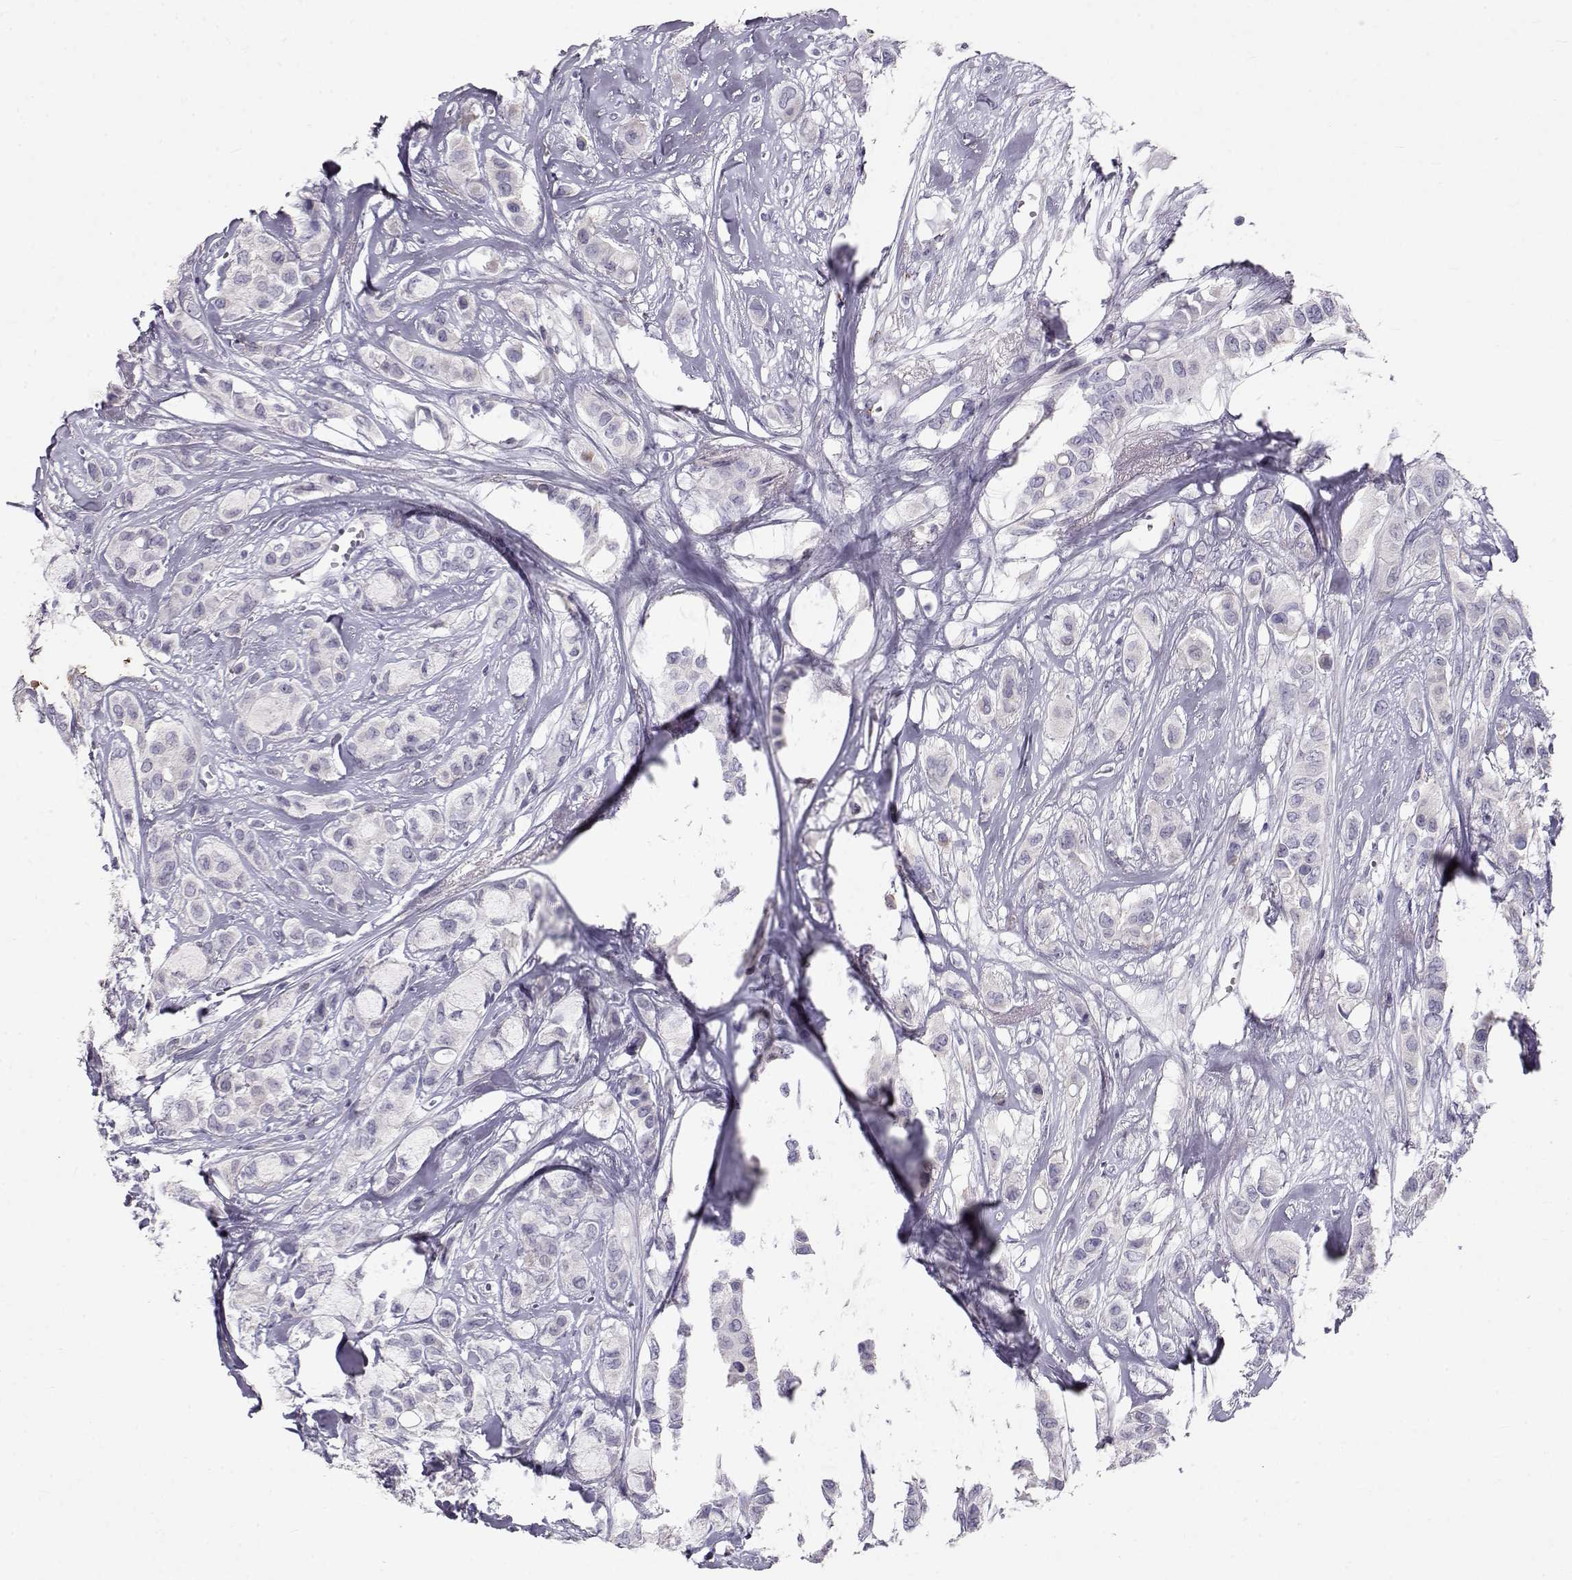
{"staining": {"intensity": "negative", "quantity": "none", "location": "none"}, "tissue": "breast cancer", "cell_type": "Tumor cells", "image_type": "cancer", "snomed": [{"axis": "morphology", "description": "Duct carcinoma"}, {"axis": "topography", "description": "Breast"}], "caption": "Tumor cells are negative for brown protein staining in breast cancer (intraductal carcinoma).", "gene": "RD3", "patient": {"sex": "female", "age": 85}}